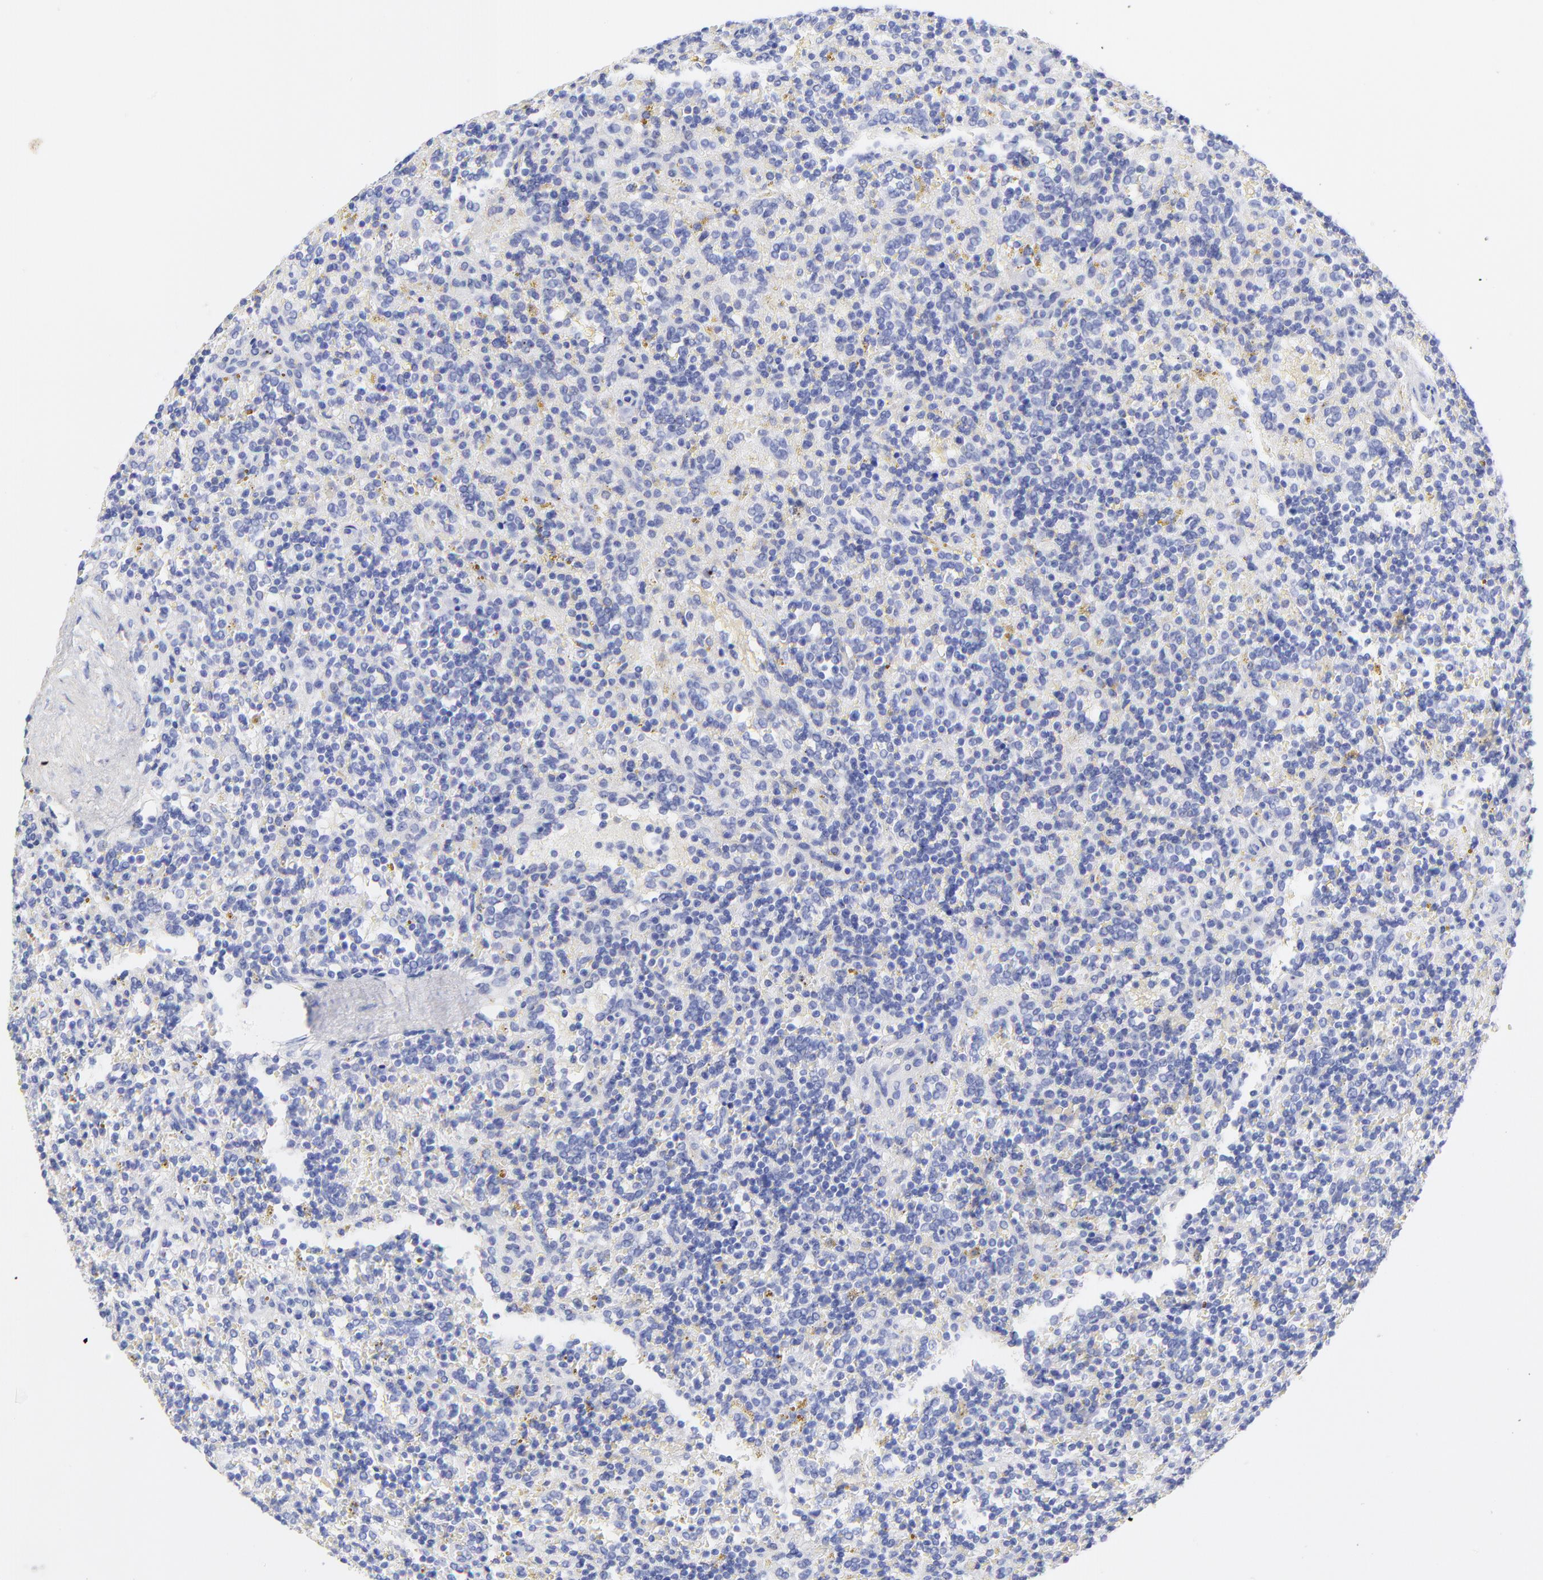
{"staining": {"intensity": "negative", "quantity": "none", "location": "none"}, "tissue": "lymphoma", "cell_type": "Tumor cells", "image_type": "cancer", "snomed": [{"axis": "morphology", "description": "Malignant lymphoma, non-Hodgkin's type, Low grade"}, {"axis": "topography", "description": "Spleen"}], "caption": "This is an immunohistochemistry (IHC) photomicrograph of human lymphoma. There is no positivity in tumor cells.", "gene": "C1QTNF6", "patient": {"sex": "male", "age": 67}}